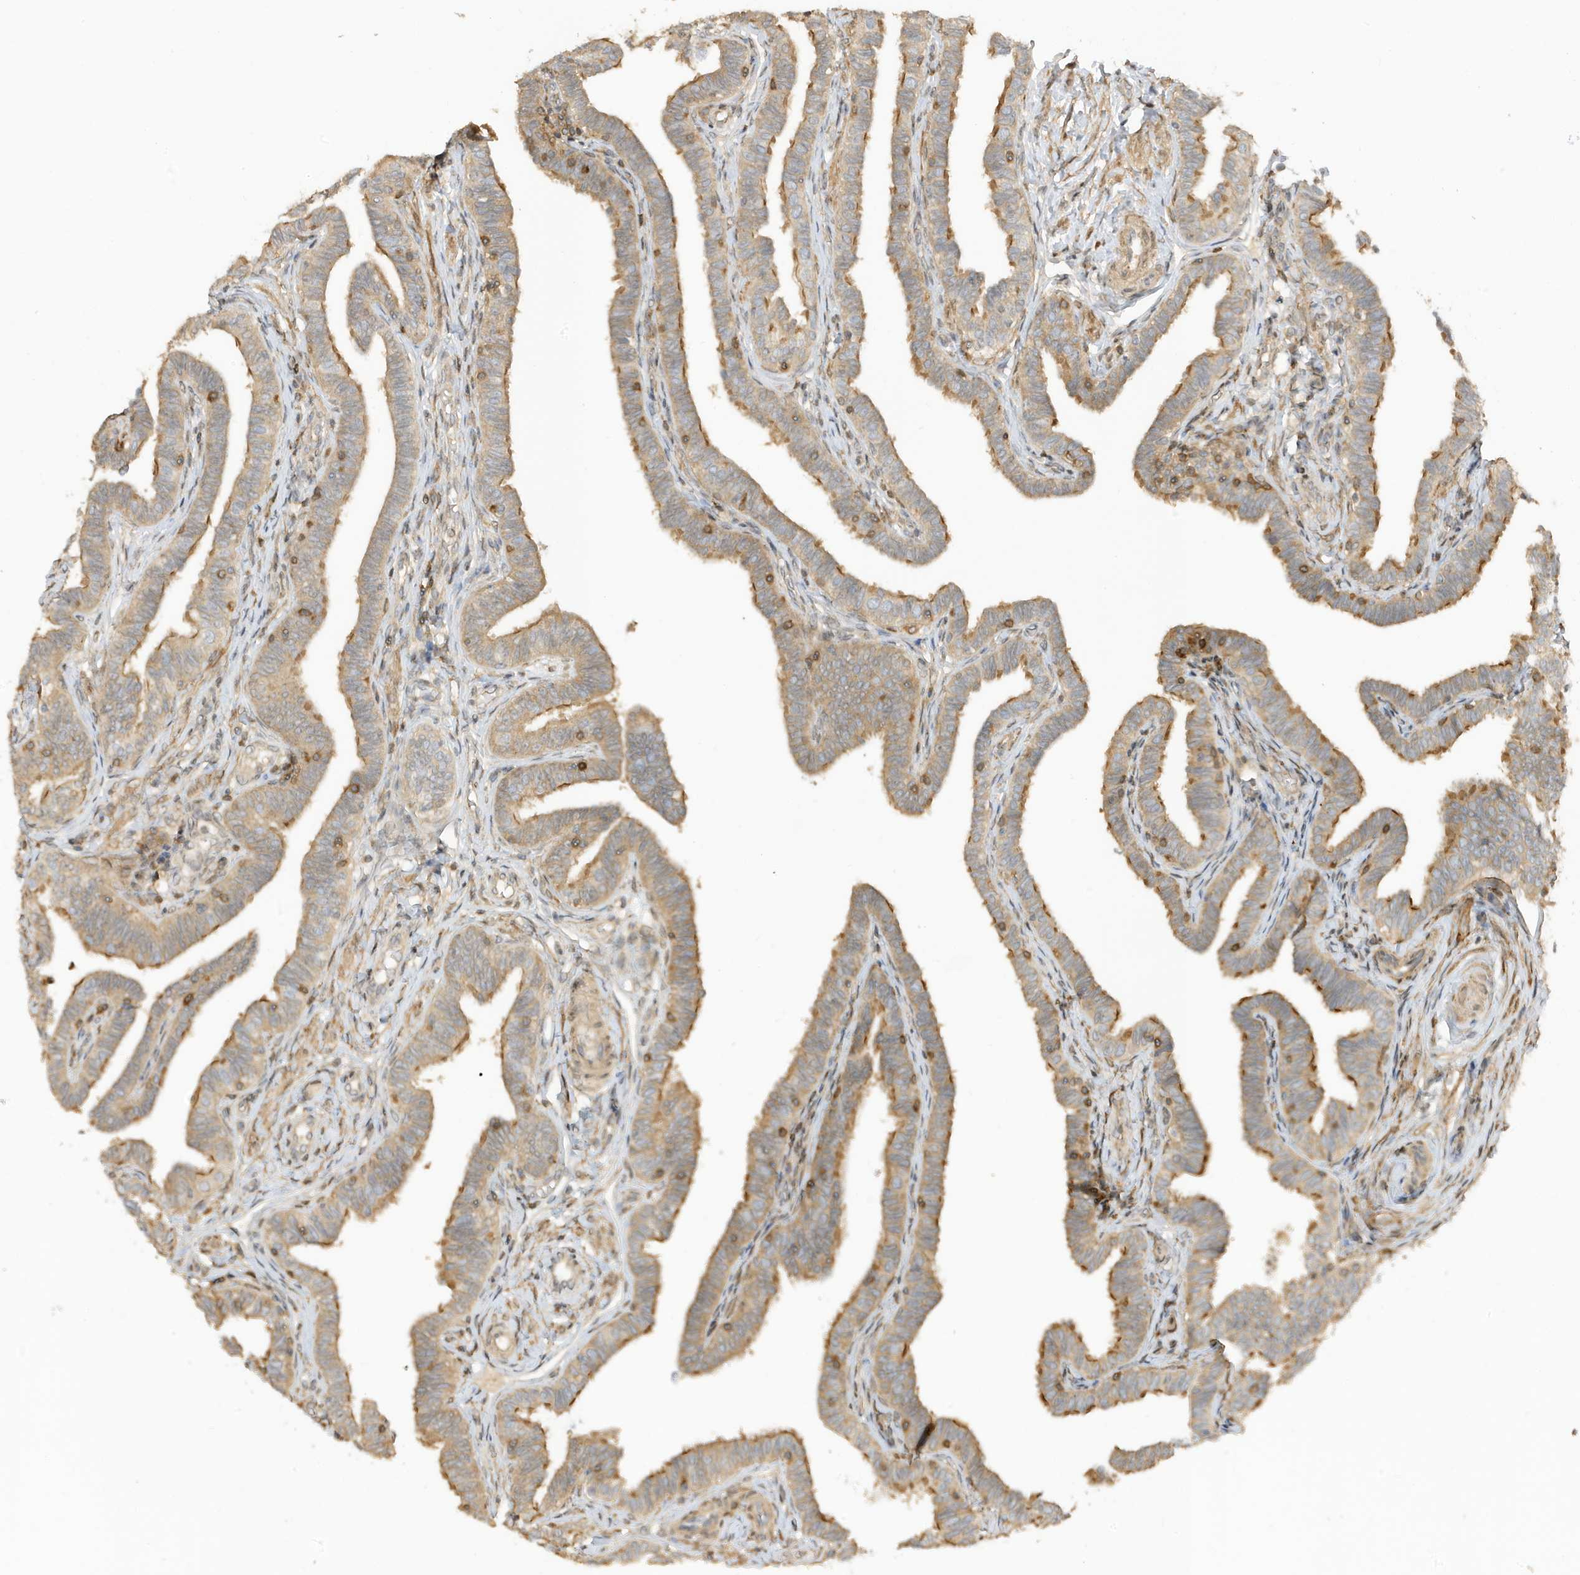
{"staining": {"intensity": "moderate", "quantity": ">75%", "location": "cytoplasmic/membranous"}, "tissue": "fallopian tube", "cell_type": "Glandular cells", "image_type": "normal", "snomed": [{"axis": "morphology", "description": "Normal tissue, NOS"}, {"axis": "topography", "description": "Fallopian tube"}], "caption": "This histopathology image demonstrates IHC staining of unremarkable fallopian tube, with medium moderate cytoplasmic/membranous expression in approximately >75% of glandular cells.", "gene": "TAB3", "patient": {"sex": "female", "age": 39}}